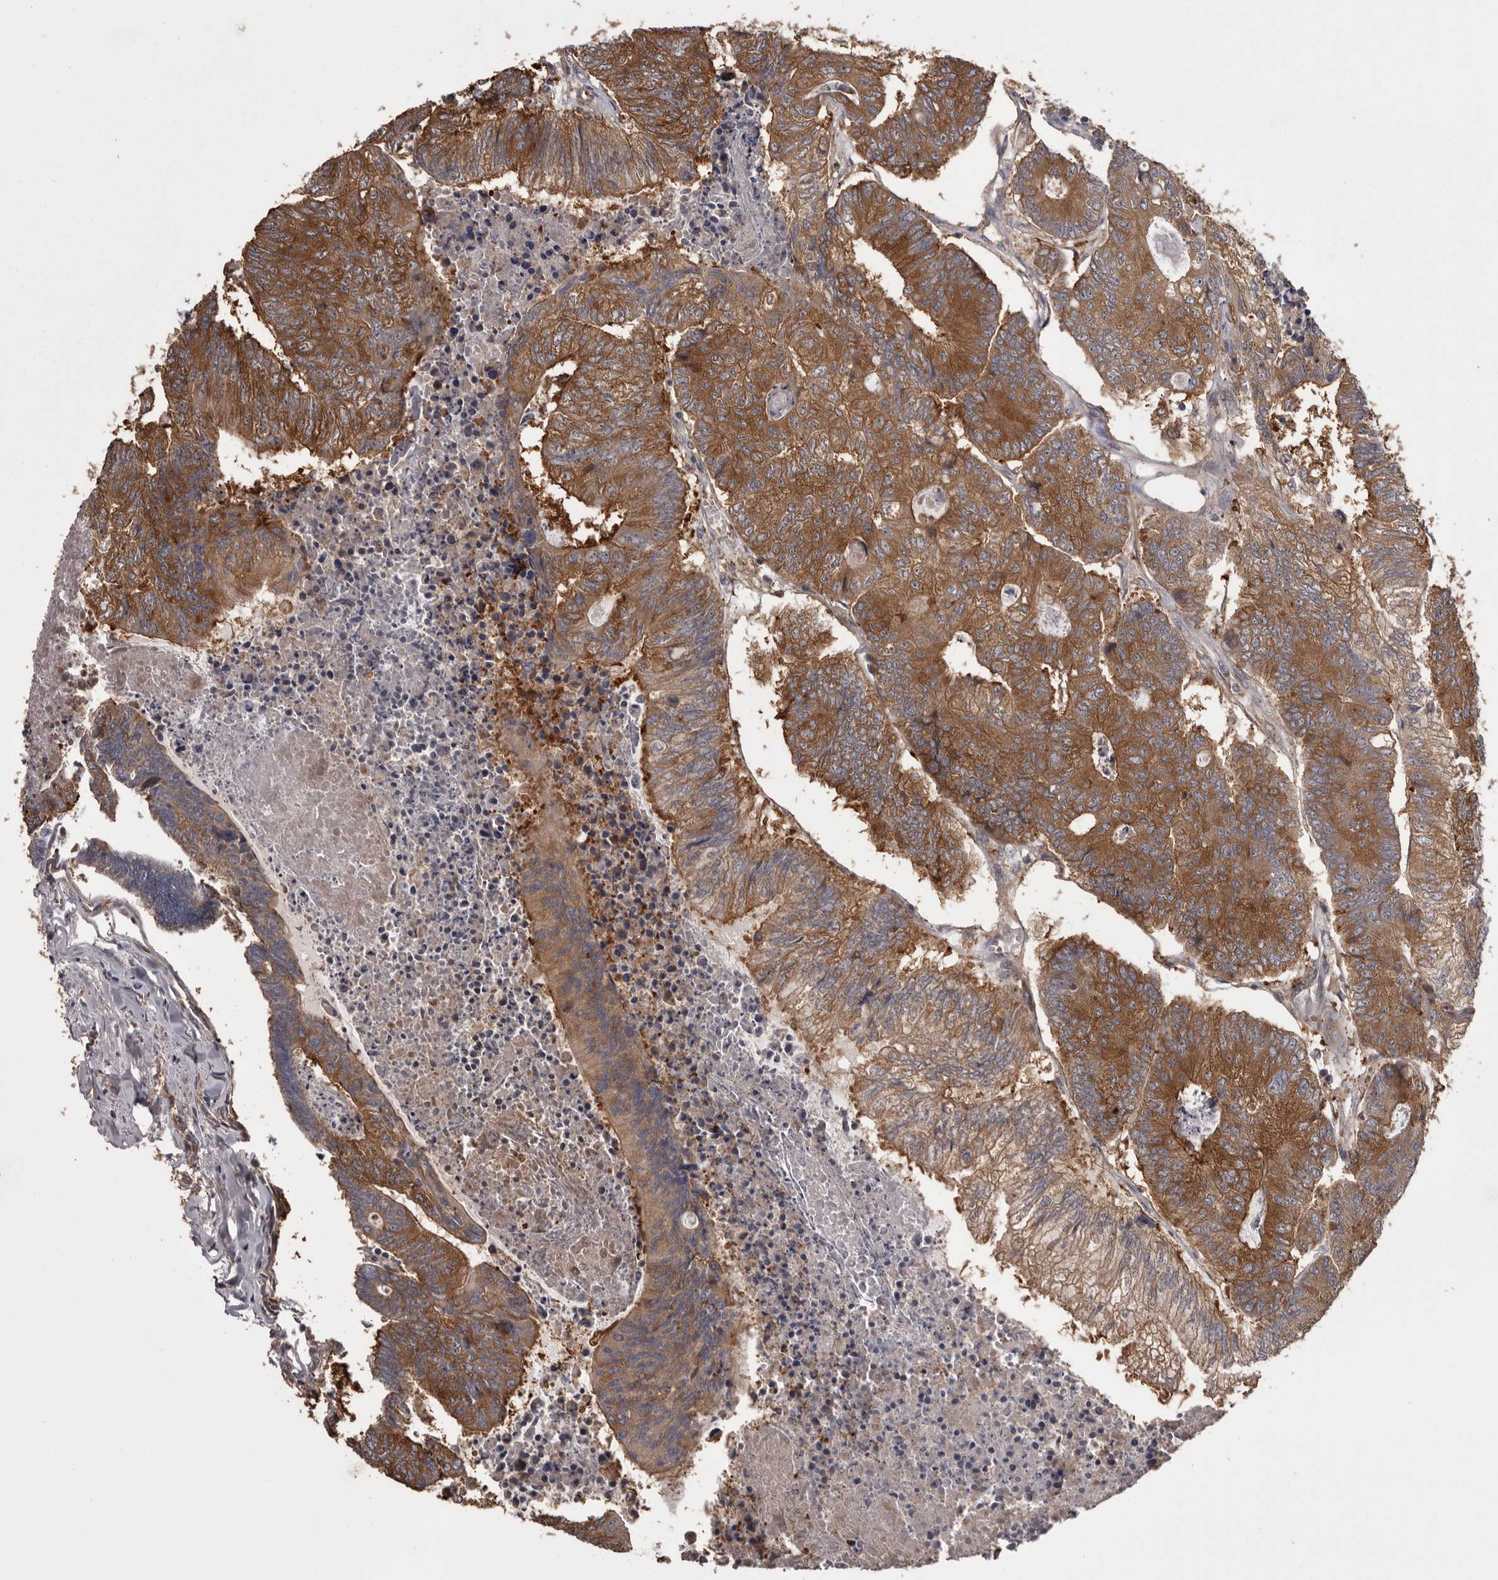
{"staining": {"intensity": "moderate", "quantity": ">75%", "location": "cytoplasmic/membranous"}, "tissue": "colorectal cancer", "cell_type": "Tumor cells", "image_type": "cancer", "snomed": [{"axis": "morphology", "description": "Adenocarcinoma, NOS"}, {"axis": "topography", "description": "Colon"}], "caption": "This is an image of immunohistochemistry staining of colorectal adenocarcinoma, which shows moderate expression in the cytoplasmic/membranous of tumor cells.", "gene": "DARS1", "patient": {"sex": "female", "age": 67}}